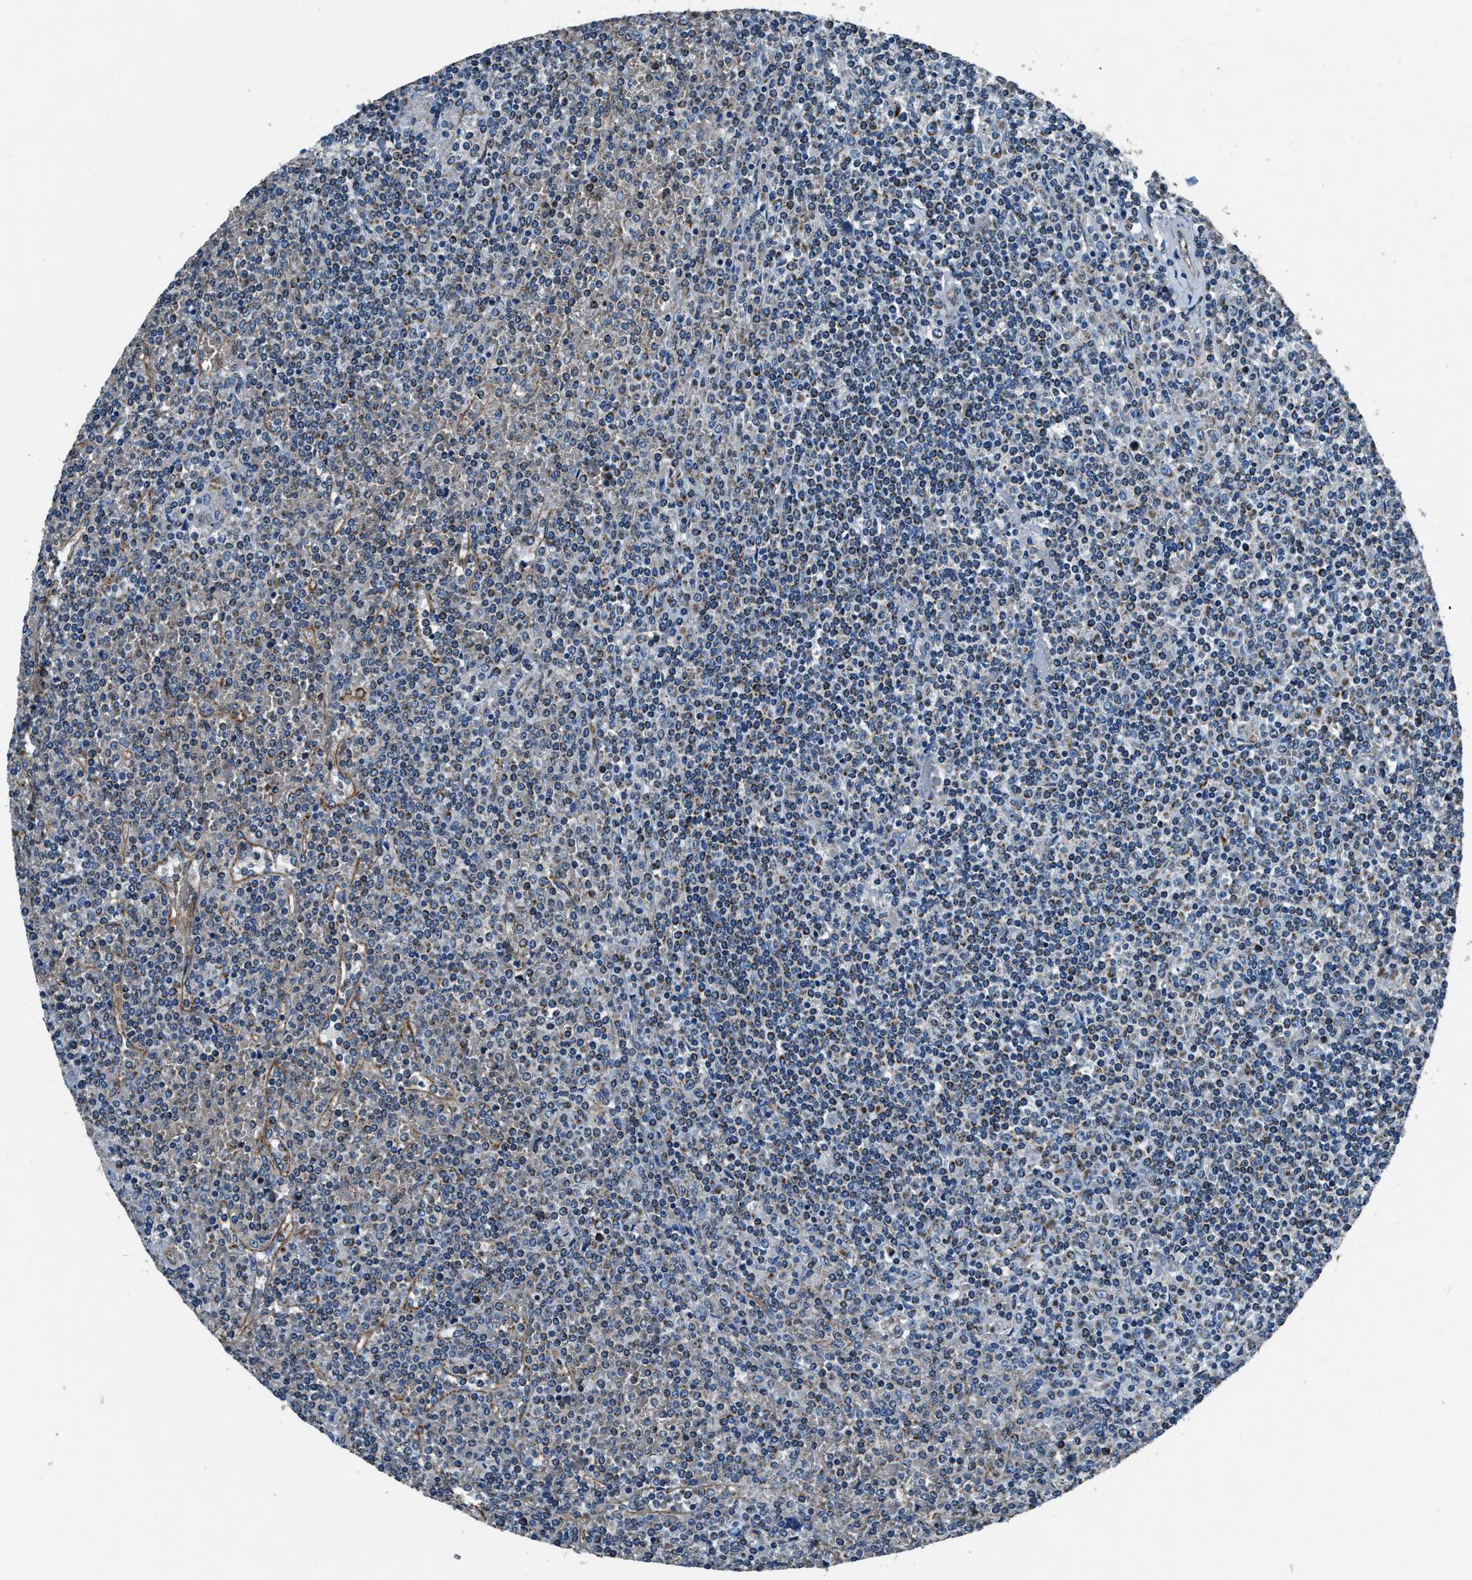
{"staining": {"intensity": "moderate", "quantity": "<25%", "location": "cytoplasmic/membranous"}, "tissue": "lymphoma", "cell_type": "Tumor cells", "image_type": "cancer", "snomed": [{"axis": "morphology", "description": "Malignant lymphoma, non-Hodgkin's type, Low grade"}, {"axis": "topography", "description": "Spleen"}], "caption": "Immunohistochemistry (IHC) staining of malignant lymphoma, non-Hodgkin's type (low-grade), which demonstrates low levels of moderate cytoplasmic/membranous staining in approximately <25% of tumor cells indicating moderate cytoplasmic/membranous protein staining. The staining was performed using DAB (brown) for protein detection and nuclei were counterstained in hematoxylin (blue).", "gene": "OGDH", "patient": {"sex": "female", "age": 19}}